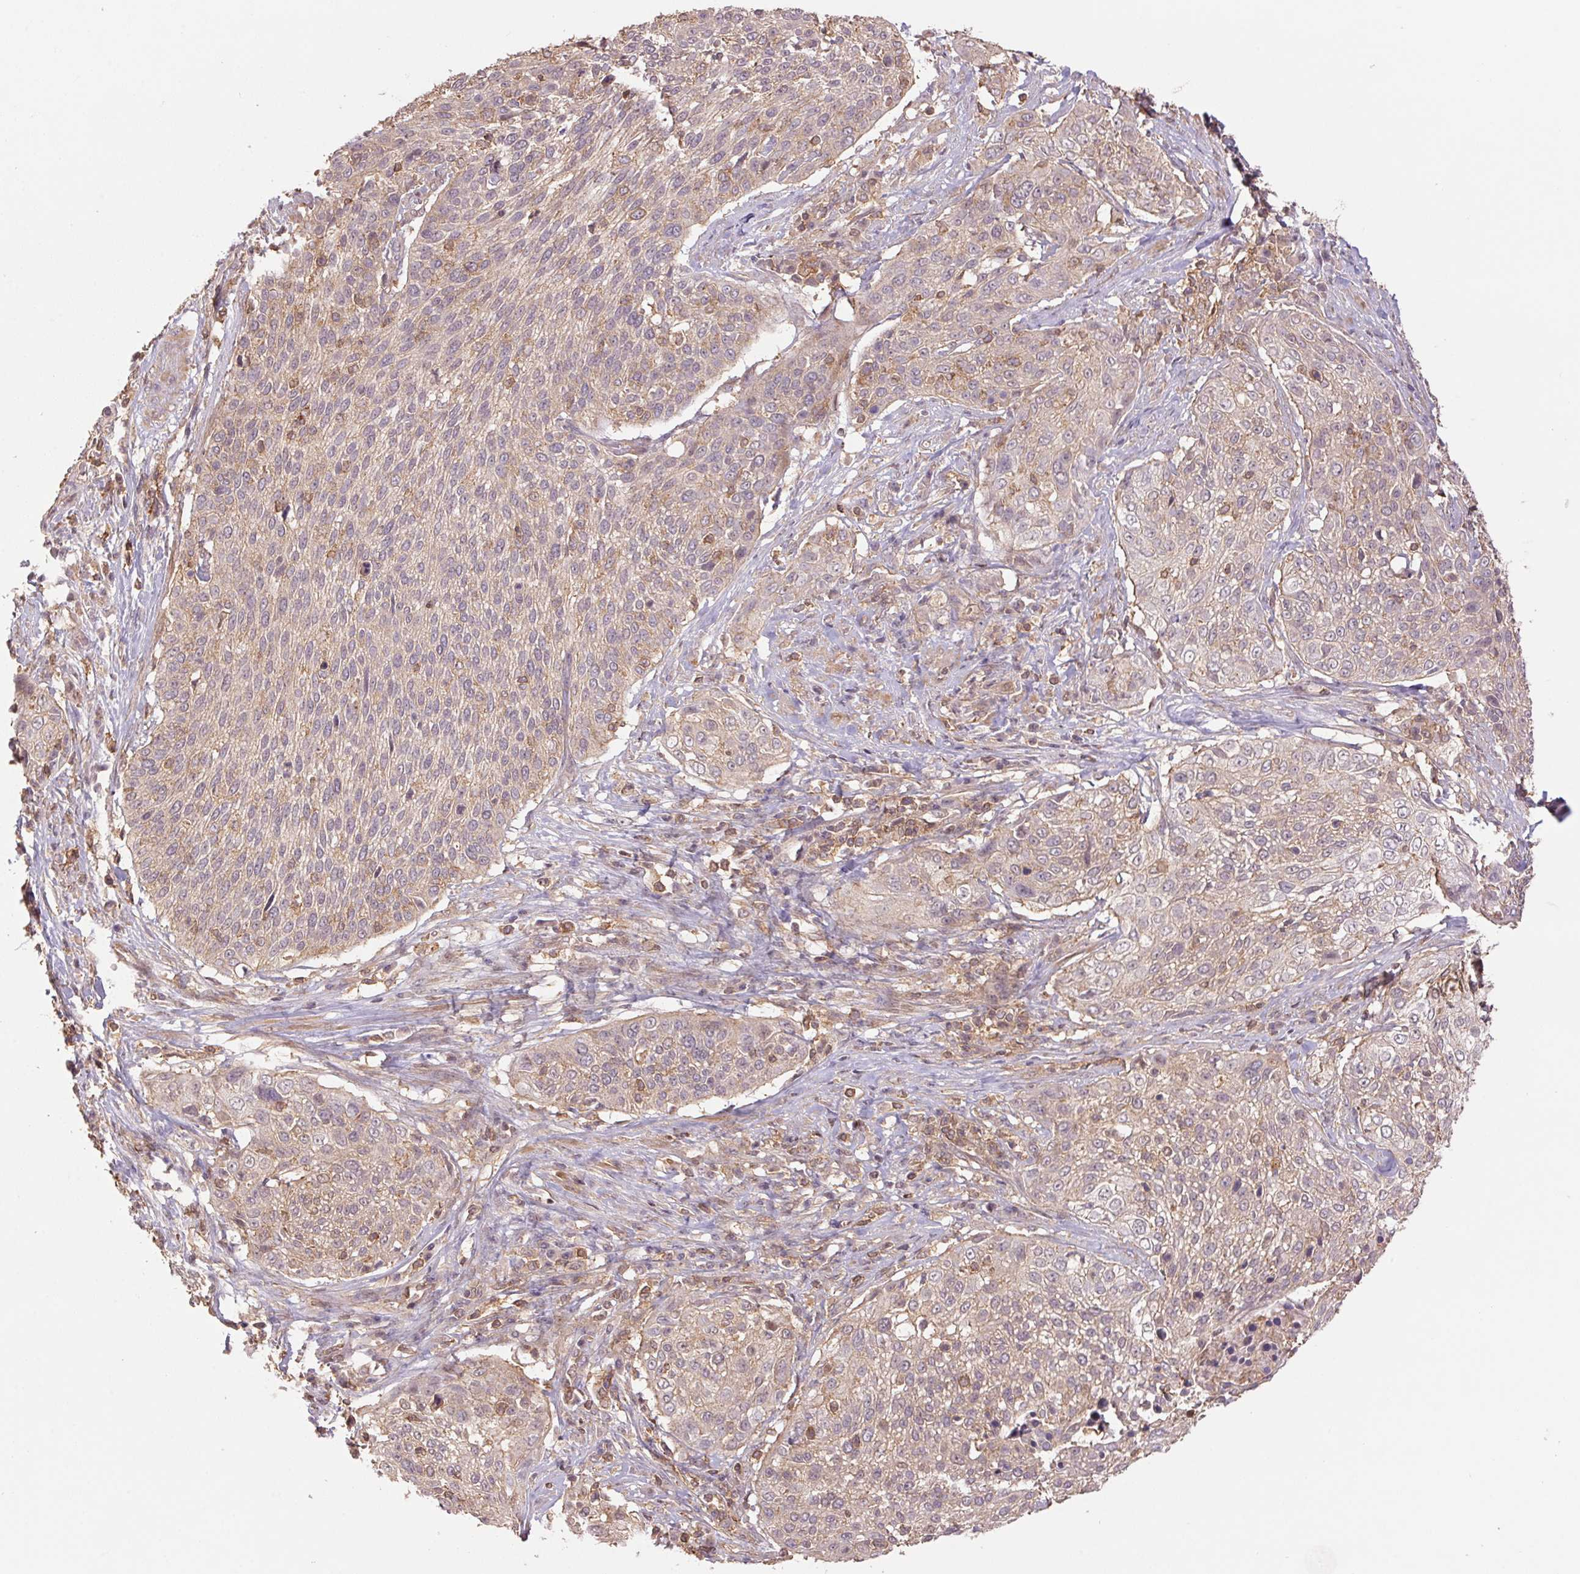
{"staining": {"intensity": "weak", "quantity": ">75%", "location": "cytoplasmic/membranous"}, "tissue": "cervical cancer", "cell_type": "Tumor cells", "image_type": "cancer", "snomed": [{"axis": "morphology", "description": "Squamous cell carcinoma, NOS"}, {"axis": "topography", "description": "Cervix"}], "caption": "Approximately >75% of tumor cells in human cervical cancer (squamous cell carcinoma) display weak cytoplasmic/membranous protein staining as visualized by brown immunohistochemical staining.", "gene": "TUBA3D", "patient": {"sex": "female", "age": 31}}